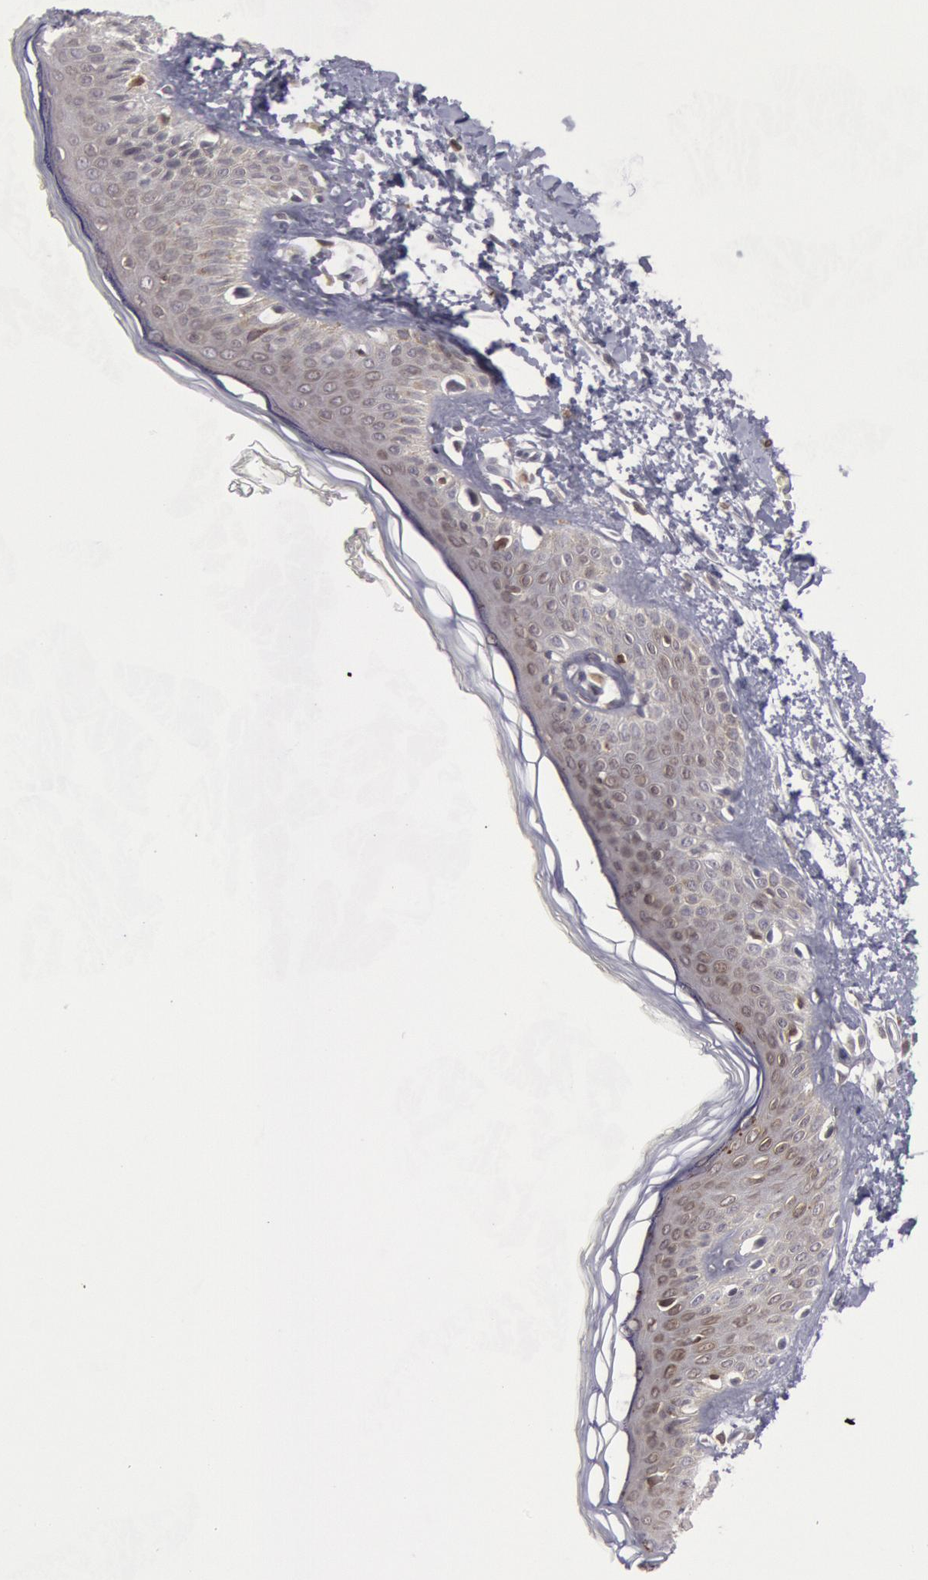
{"staining": {"intensity": "moderate", "quantity": ">75%", "location": "cytoplasmic/membranous"}, "tissue": "skin", "cell_type": "Fibroblasts", "image_type": "normal", "snomed": [{"axis": "morphology", "description": "Normal tissue, NOS"}, {"axis": "morphology", "description": "Sarcoma, NOS"}, {"axis": "topography", "description": "Skin"}, {"axis": "topography", "description": "Soft tissue"}], "caption": "Immunohistochemistry (IHC) staining of normal skin, which displays medium levels of moderate cytoplasmic/membranous positivity in approximately >75% of fibroblasts indicating moderate cytoplasmic/membranous protein expression. The staining was performed using DAB (brown) for protein detection and nuclei were counterstained in hematoxylin (blue).", "gene": "PTGS2", "patient": {"sex": "female", "age": 51}}